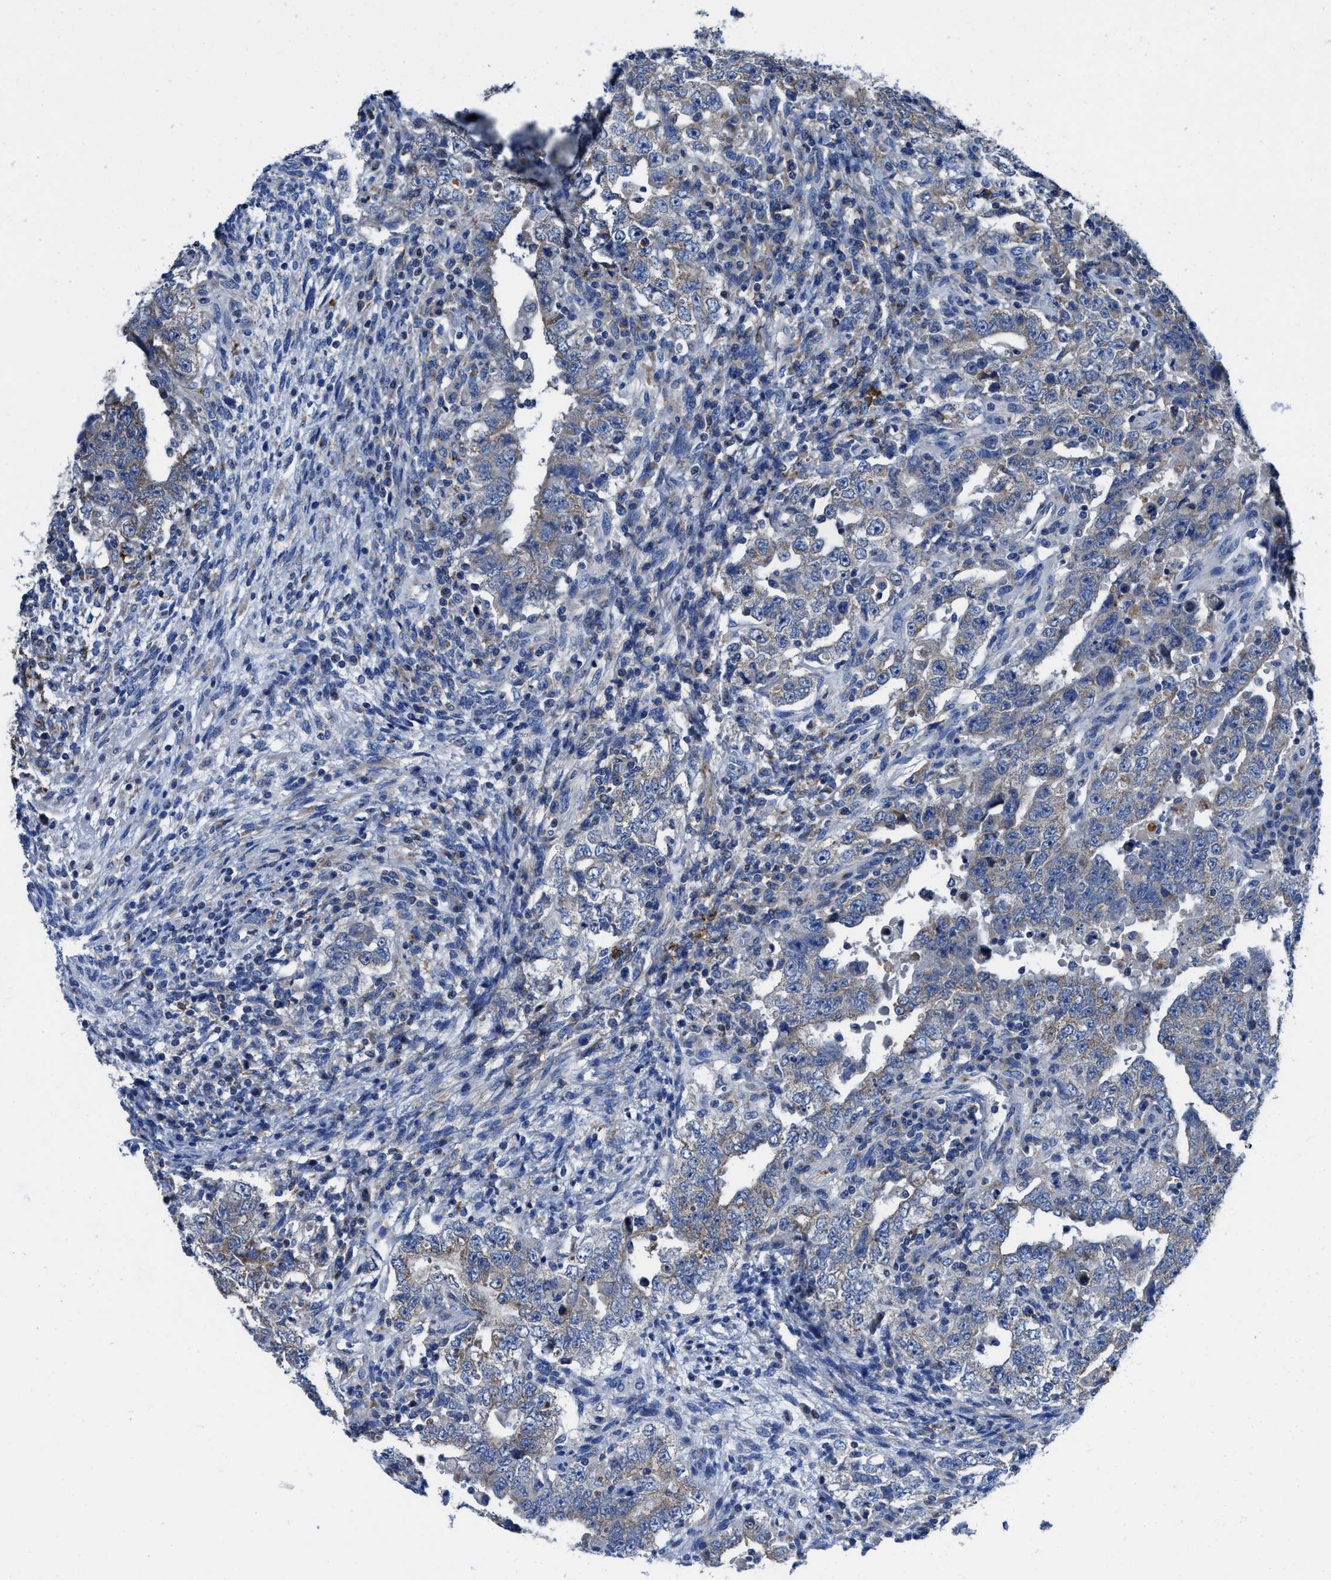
{"staining": {"intensity": "weak", "quantity": "25%-75%", "location": "cytoplasmic/membranous"}, "tissue": "testis cancer", "cell_type": "Tumor cells", "image_type": "cancer", "snomed": [{"axis": "morphology", "description": "Carcinoma, Embryonal, NOS"}, {"axis": "topography", "description": "Testis"}], "caption": "This is an image of immunohistochemistry staining of embryonal carcinoma (testis), which shows weak positivity in the cytoplasmic/membranous of tumor cells.", "gene": "TMEM30A", "patient": {"sex": "male", "age": 26}}